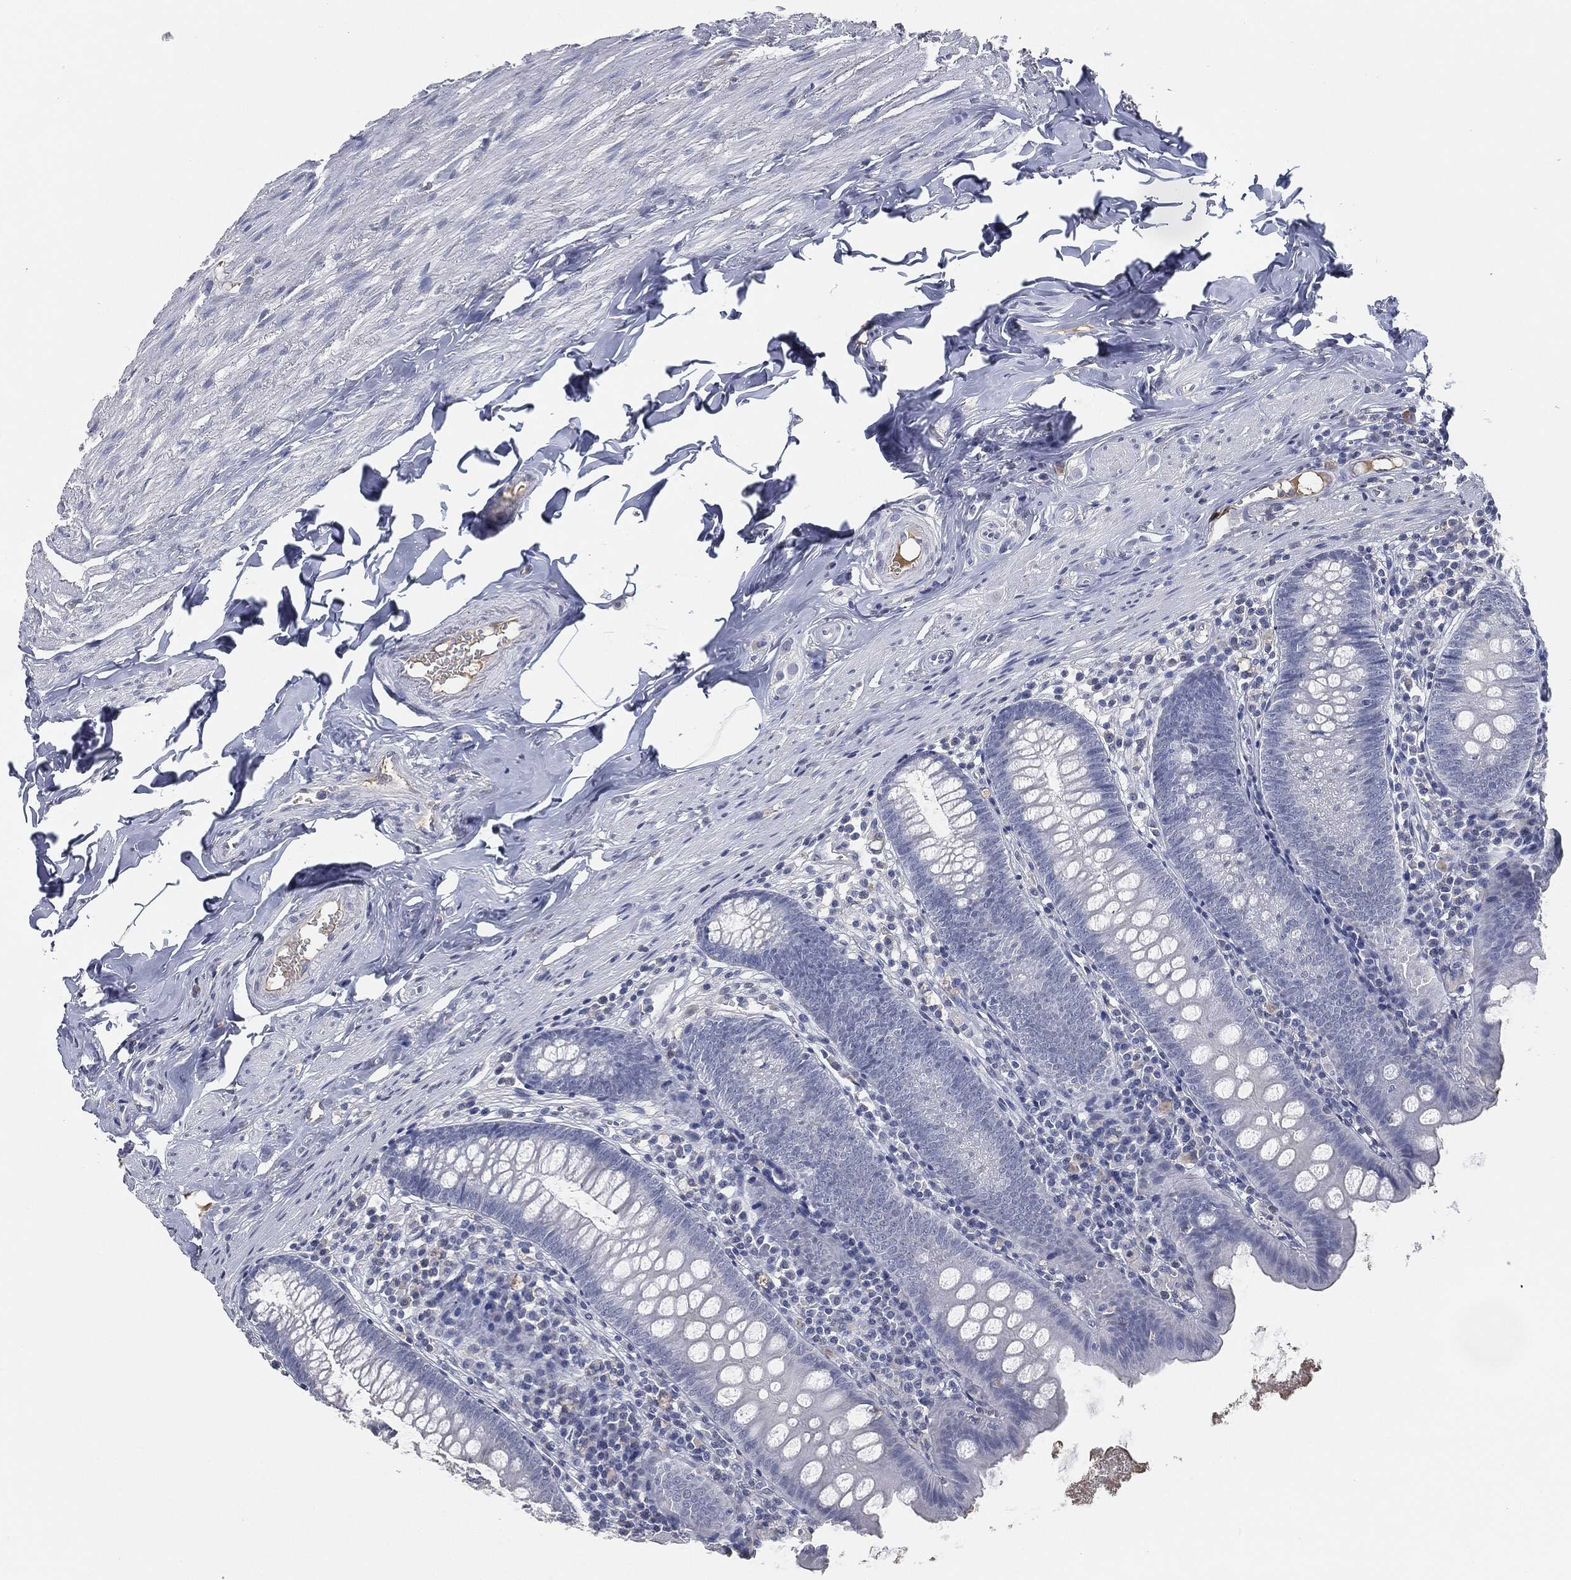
{"staining": {"intensity": "negative", "quantity": "none", "location": "none"}, "tissue": "appendix", "cell_type": "Glandular cells", "image_type": "normal", "snomed": [{"axis": "morphology", "description": "Normal tissue, NOS"}, {"axis": "topography", "description": "Appendix"}], "caption": "The IHC micrograph has no significant positivity in glandular cells of appendix. (Immunohistochemistry, brightfield microscopy, high magnification).", "gene": "SIGLEC7", "patient": {"sex": "female", "age": 82}}